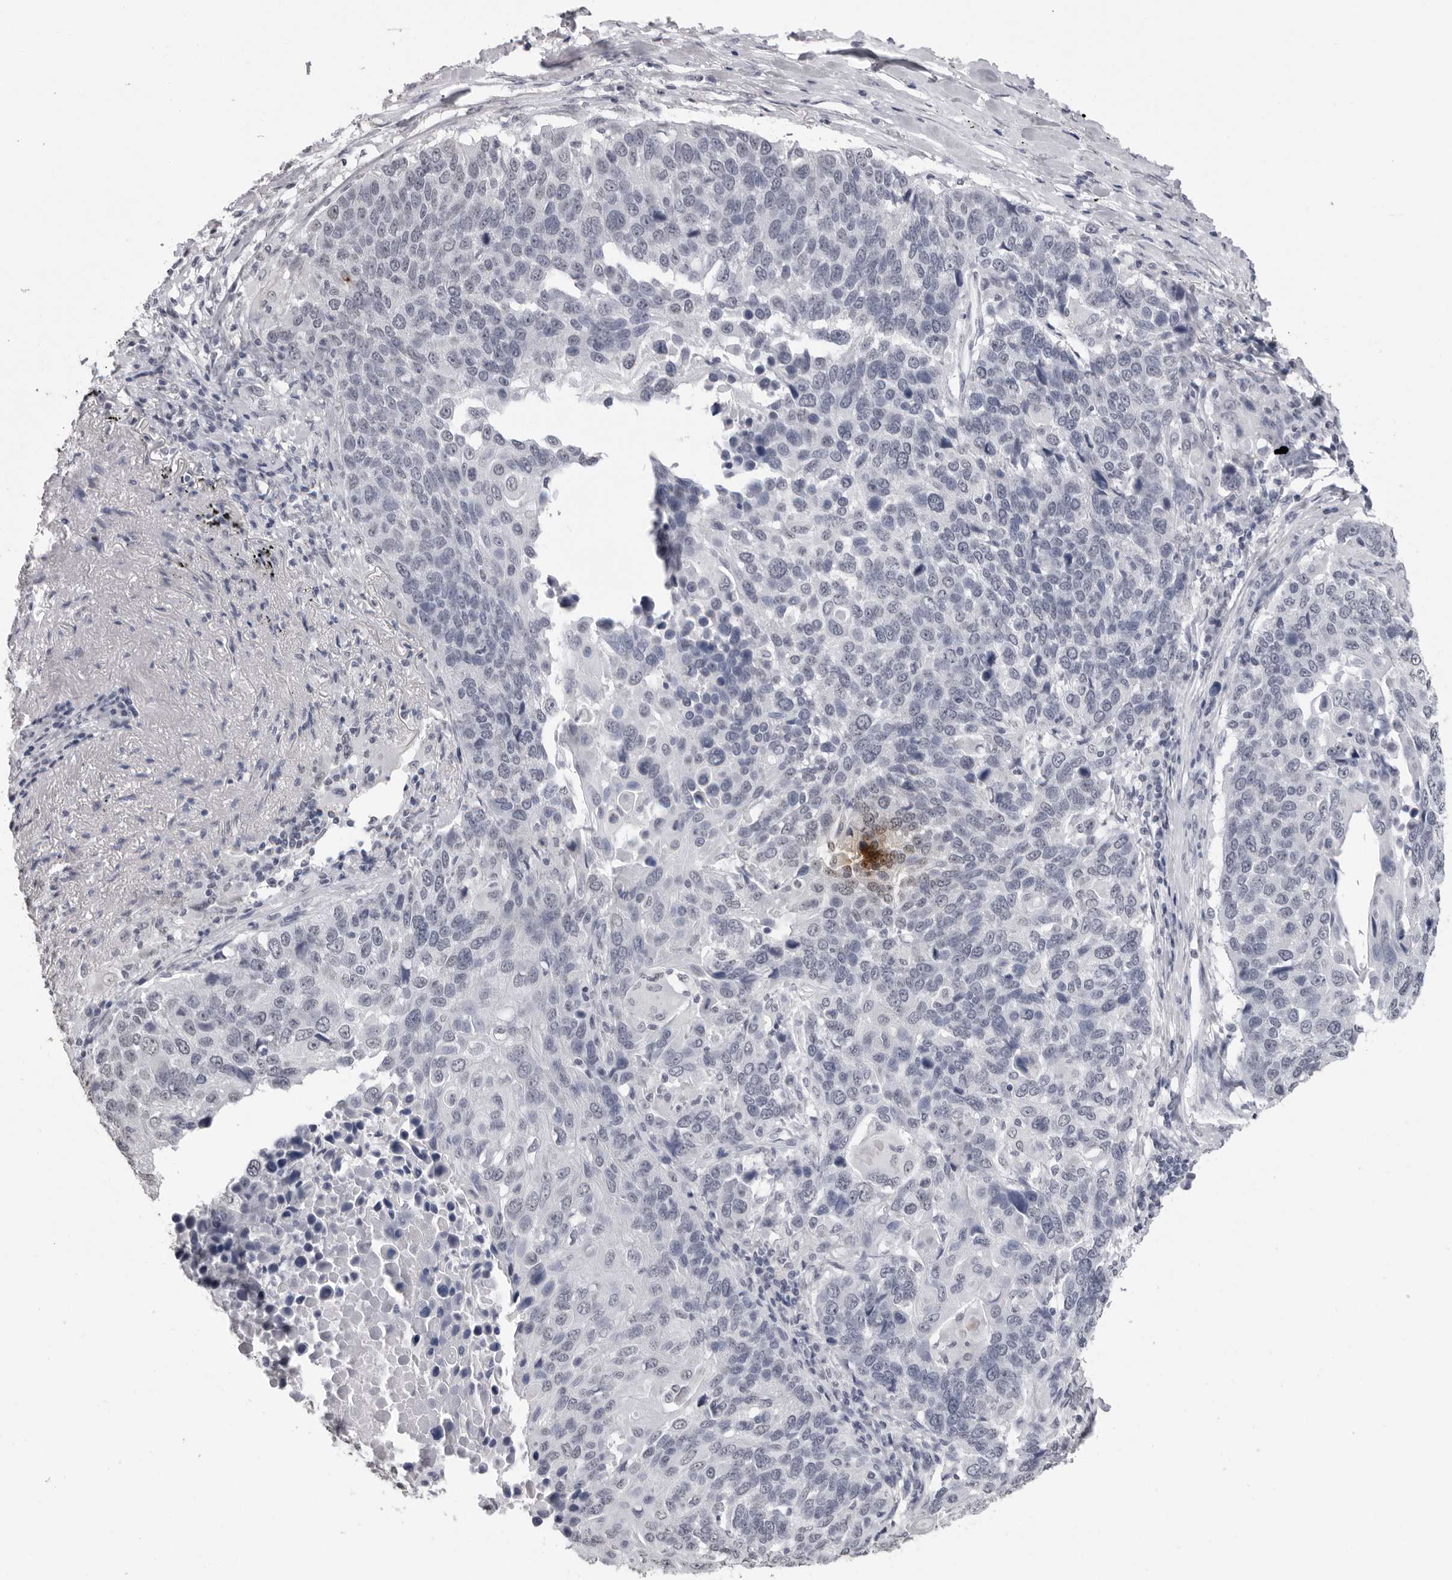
{"staining": {"intensity": "negative", "quantity": "none", "location": "none"}, "tissue": "lung cancer", "cell_type": "Tumor cells", "image_type": "cancer", "snomed": [{"axis": "morphology", "description": "Squamous cell carcinoma, NOS"}, {"axis": "topography", "description": "Lung"}], "caption": "High magnification brightfield microscopy of squamous cell carcinoma (lung) stained with DAB (3,3'-diaminobenzidine) (brown) and counterstained with hematoxylin (blue): tumor cells show no significant expression.", "gene": "HEPACAM", "patient": {"sex": "male", "age": 66}}